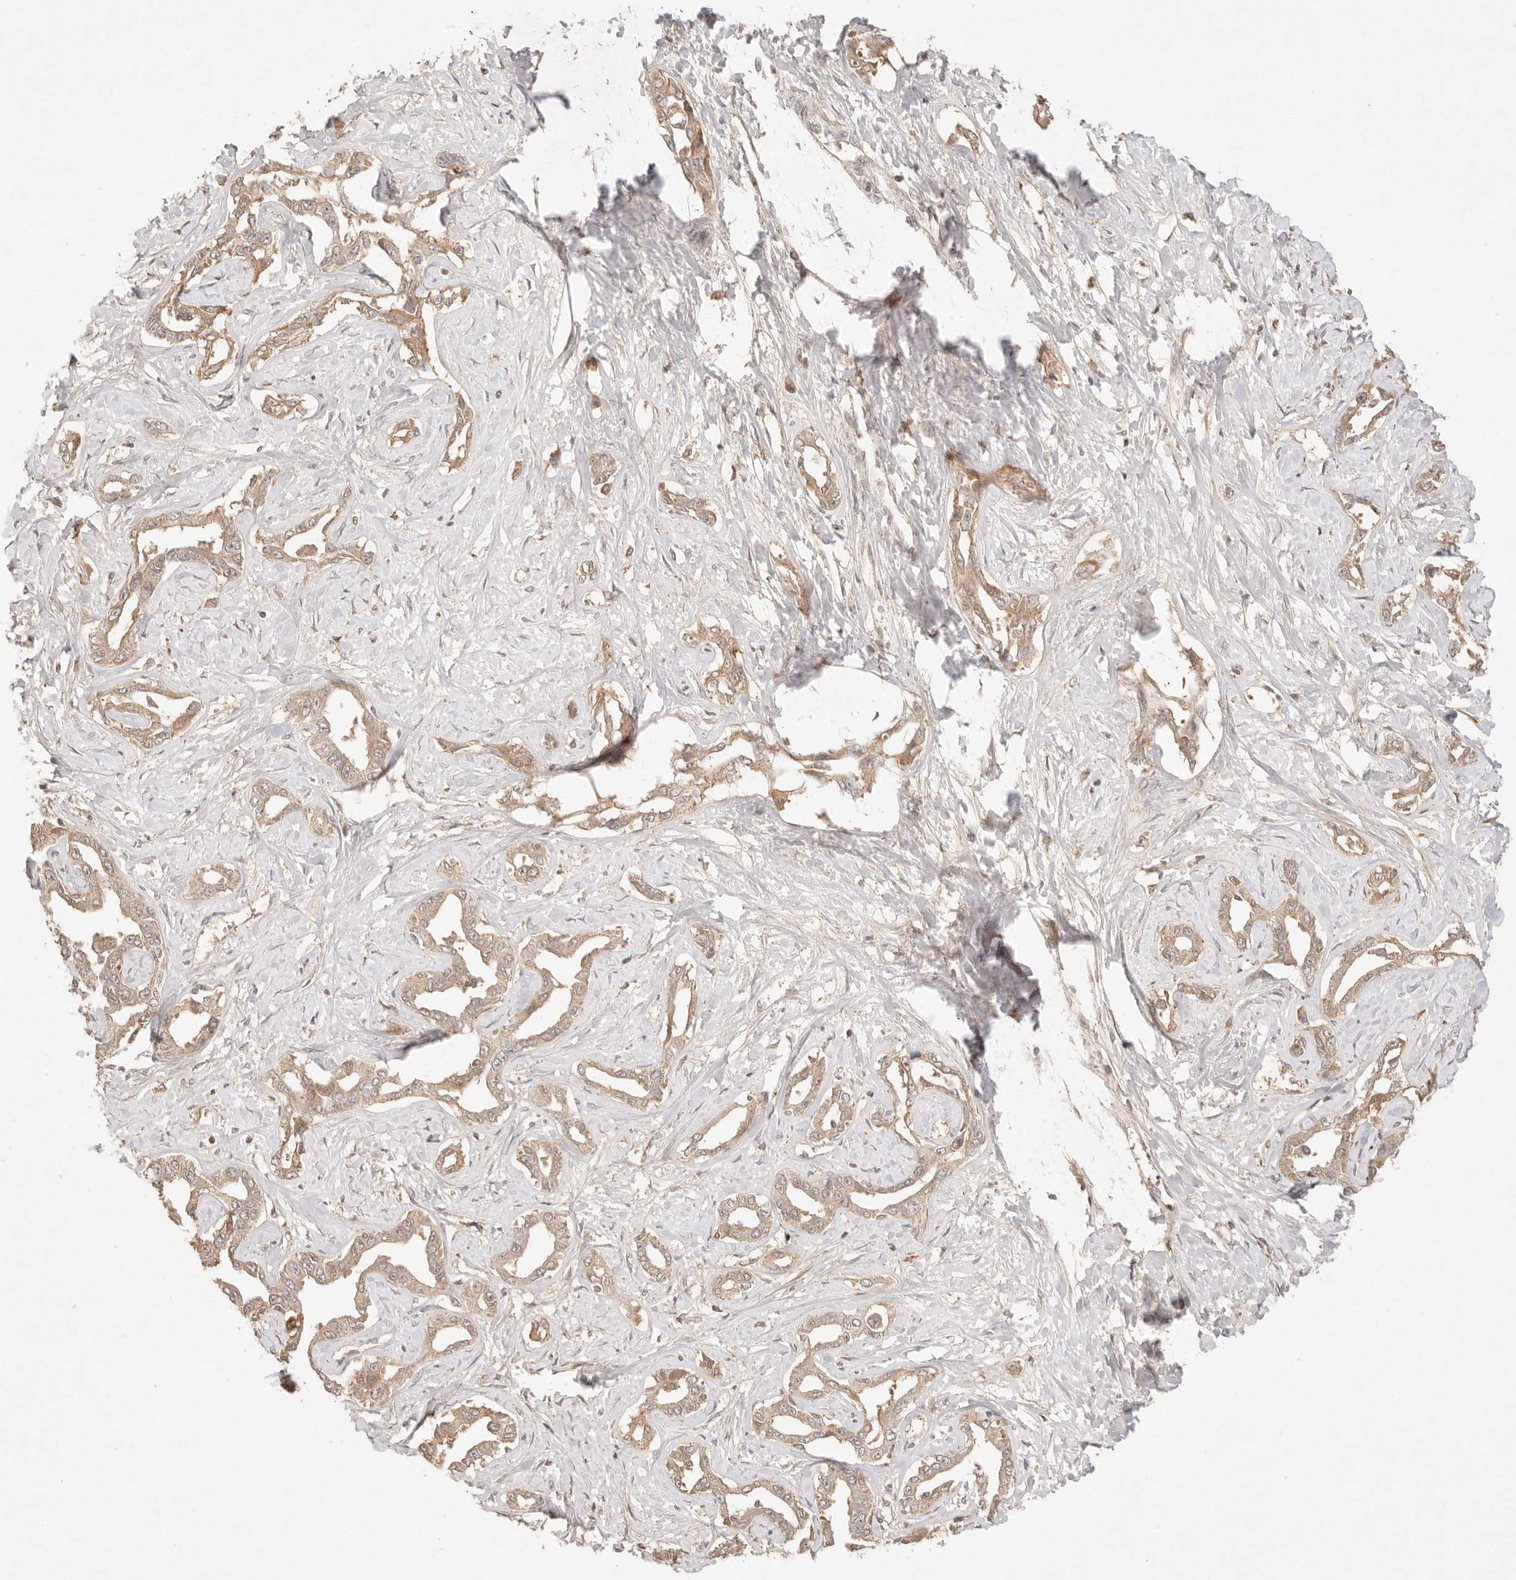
{"staining": {"intensity": "moderate", "quantity": ">75%", "location": "cytoplasmic/membranous"}, "tissue": "liver cancer", "cell_type": "Tumor cells", "image_type": "cancer", "snomed": [{"axis": "morphology", "description": "Cholangiocarcinoma"}, {"axis": "topography", "description": "Liver"}], "caption": "A micrograph of human liver cancer stained for a protein demonstrates moderate cytoplasmic/membranous brown staining in tumor cells.", "gene": "PHLDA3", "patient": {"sex": "male", "age": 59}}